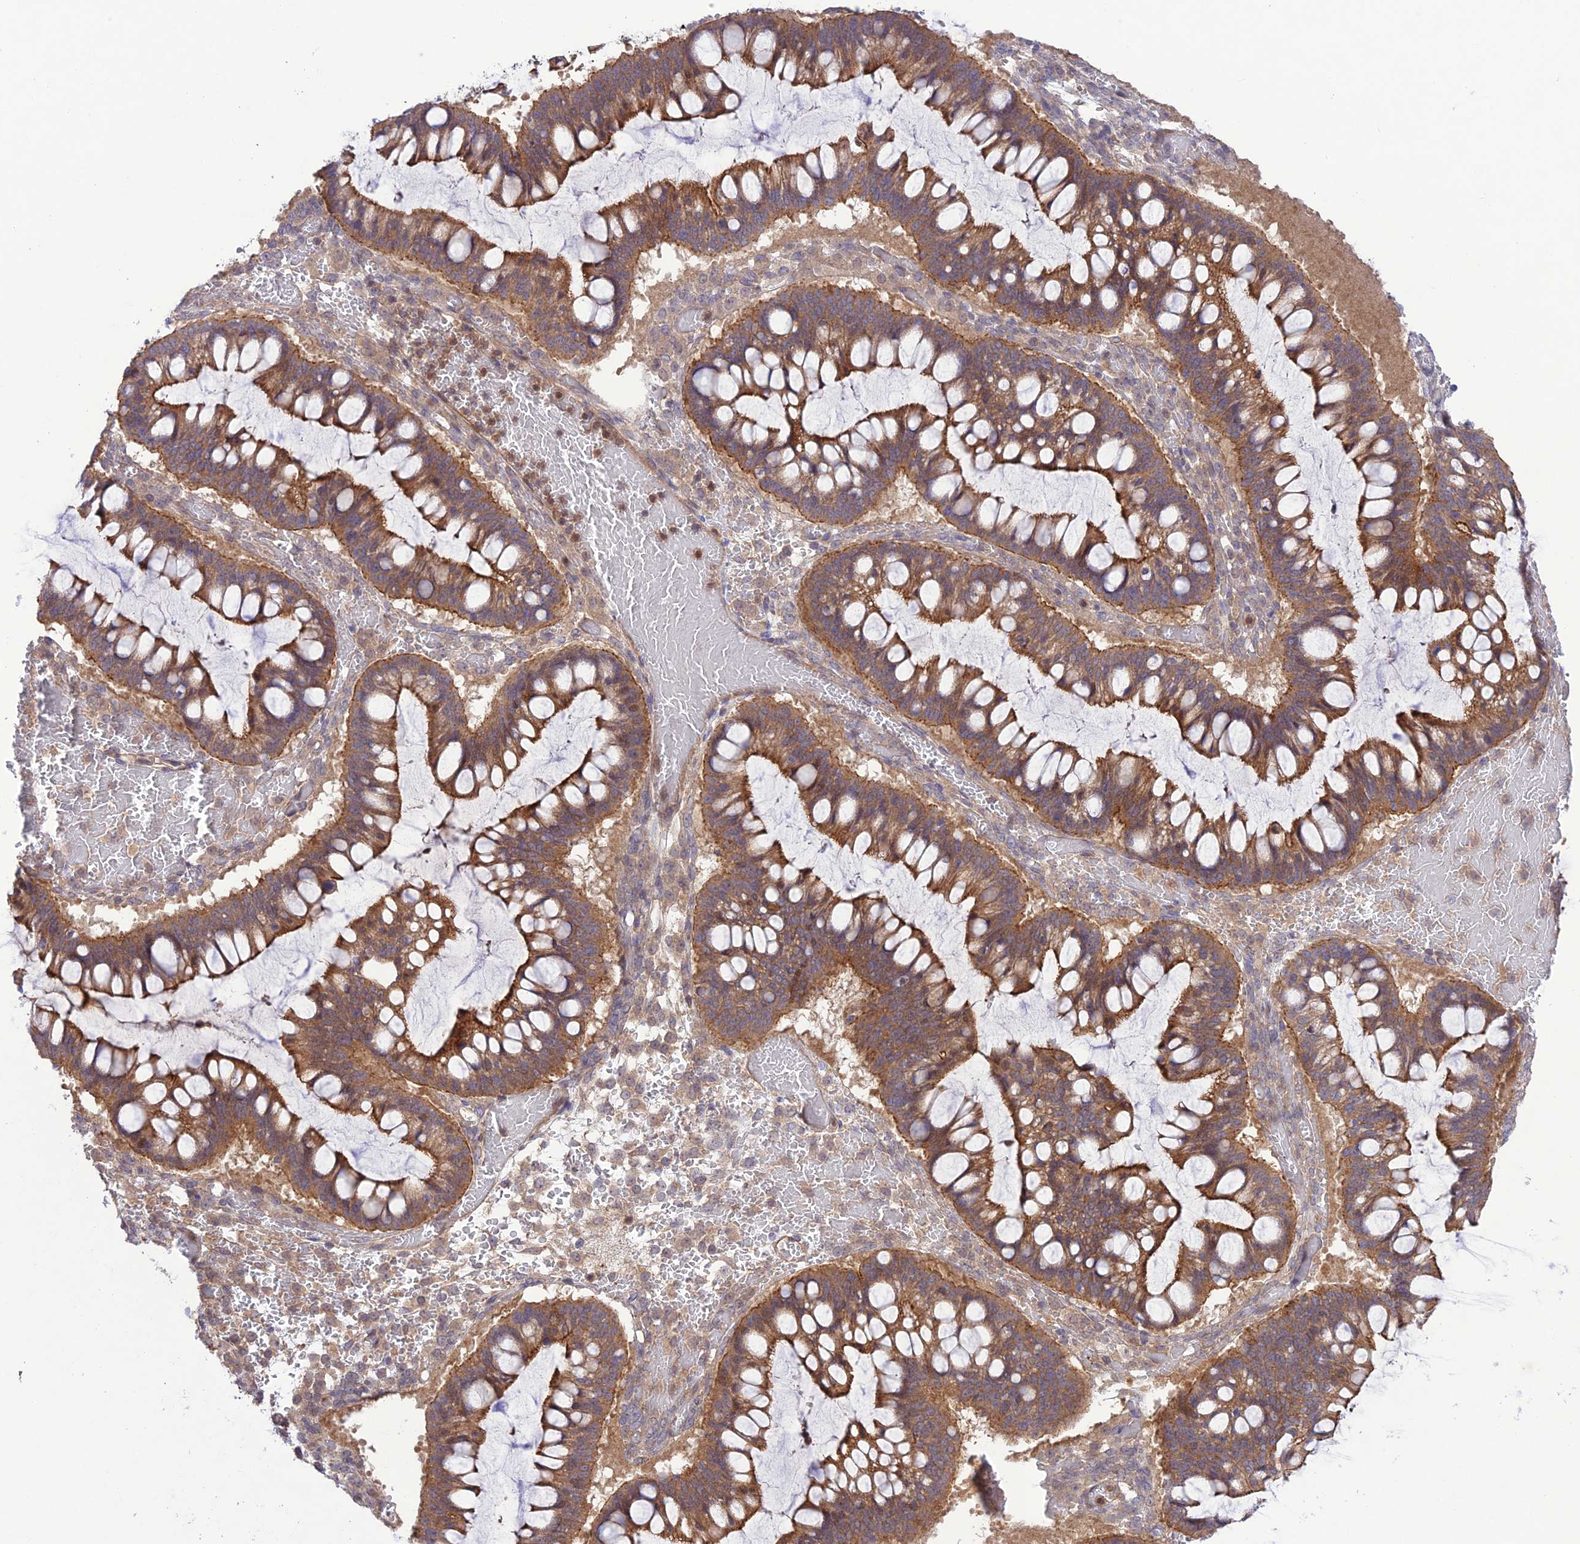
{"staining": {"intensity": "moderate", "quantity": ">75%", "location": "cytoplasmic/membranous"}, "tissue": "ovarian cancer", "cell_type": "Tumor cells", "image_type": "cancer", "snomed": [{"axis": "morphology", "description": "Cystadenocarcinoma, mucinous, NOS"}, {"axis": "topography", "description": "Ovary"}], "caption": "Mucinous cystadenocarcinoma (ovarian) was stained to show a protein in brown. There is medium levels of moderate cytoplasmic/membranous expression in about >75% of tumor cells. The protein of interest is stained brown, and the nuclei are stained in blue (DAB (3,3'-diaminobenzidine) IHC with brightfield microscopy, high magnification).", "gene": "FCHSD1", "patient": {"sex": "female", "age": 73}}